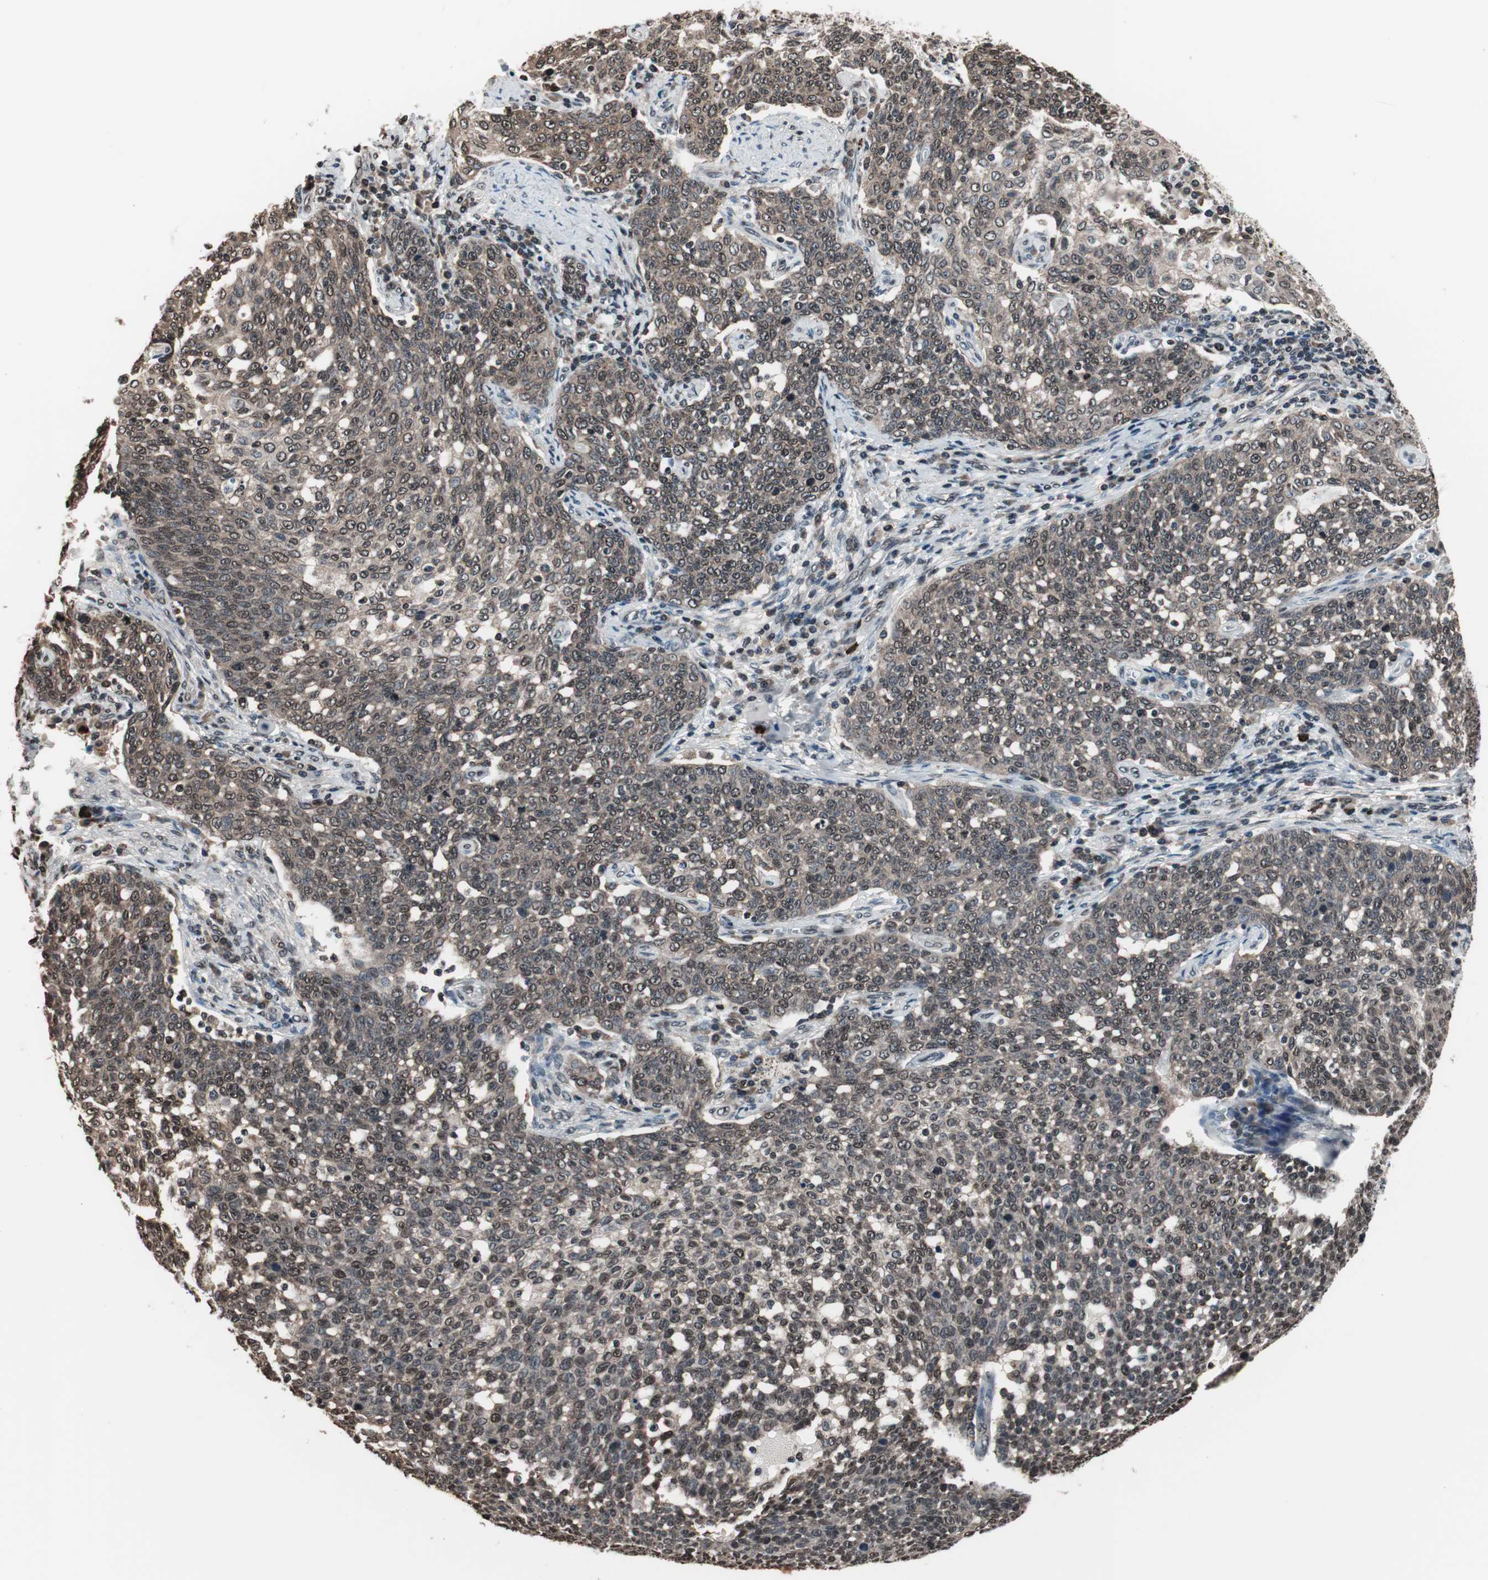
{"staining": {"intensity": "weak", "quantity": ">75%", "location": "nuclear"}, "tissue": "cervical cancer", "cell_type": "Tumor cells", "image_type": "cancer", "snomed": [{"axis": "morphology", "description": "Squamous cell carcinoma, NOS"}, {"axis": "topography", "description": "Cervix"}], "caption": "Cervical squamous cell carcinoma tissue shows weak nuclear positivity in approximately >75% of tumor cells Using DAB (3,3'-diaminobenzidine) (brown) and hematoxylin (blue) stains, captured at high magnification using brightfield microscopy.", "gene": "RFC1", "patient": {"sex": "female", "age": 34}}